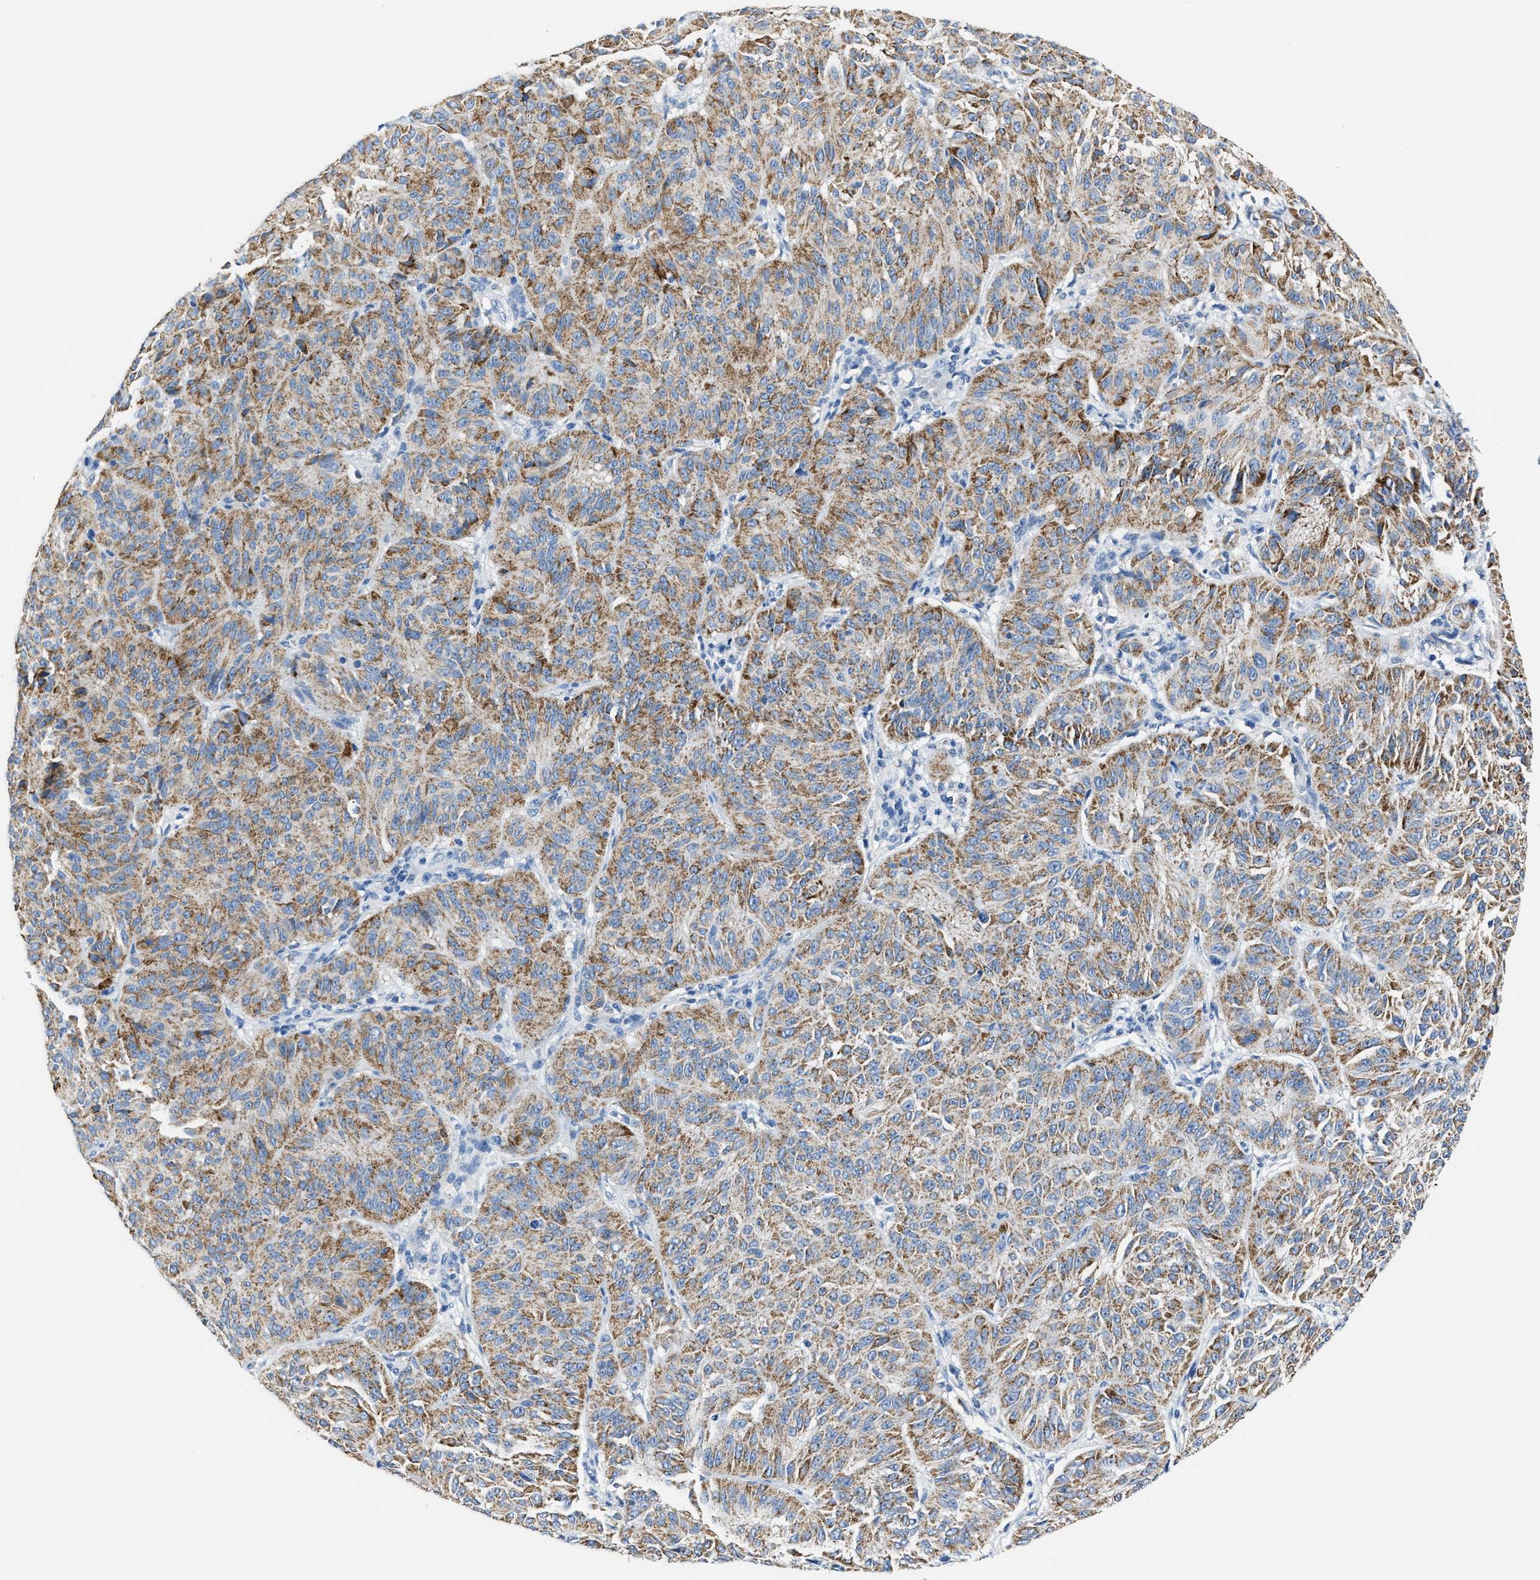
{"staining": {"intensity": "strong", "quantity": "25%-75%", "location": "cytoplasmic/membranous"}, "tissue": "melanoma", "cell_type": "Tumor cells", "image_type": "cancer", "snomed": [{"axis": "morphology", "description": "Malignant melanoma, NOS"}, {"axis": "topography", "description": "Skin"}], "caption": "Immunohistochemistry (IHC) photomicrograph of malignant melanoma stained for a protein (brown), which reveals high levels of strong cytoplasmic/membranous staining in about 25%-75% of tumor cells.", "gene": "AMACR", "patient": {"sex": "female", "age": 72}}